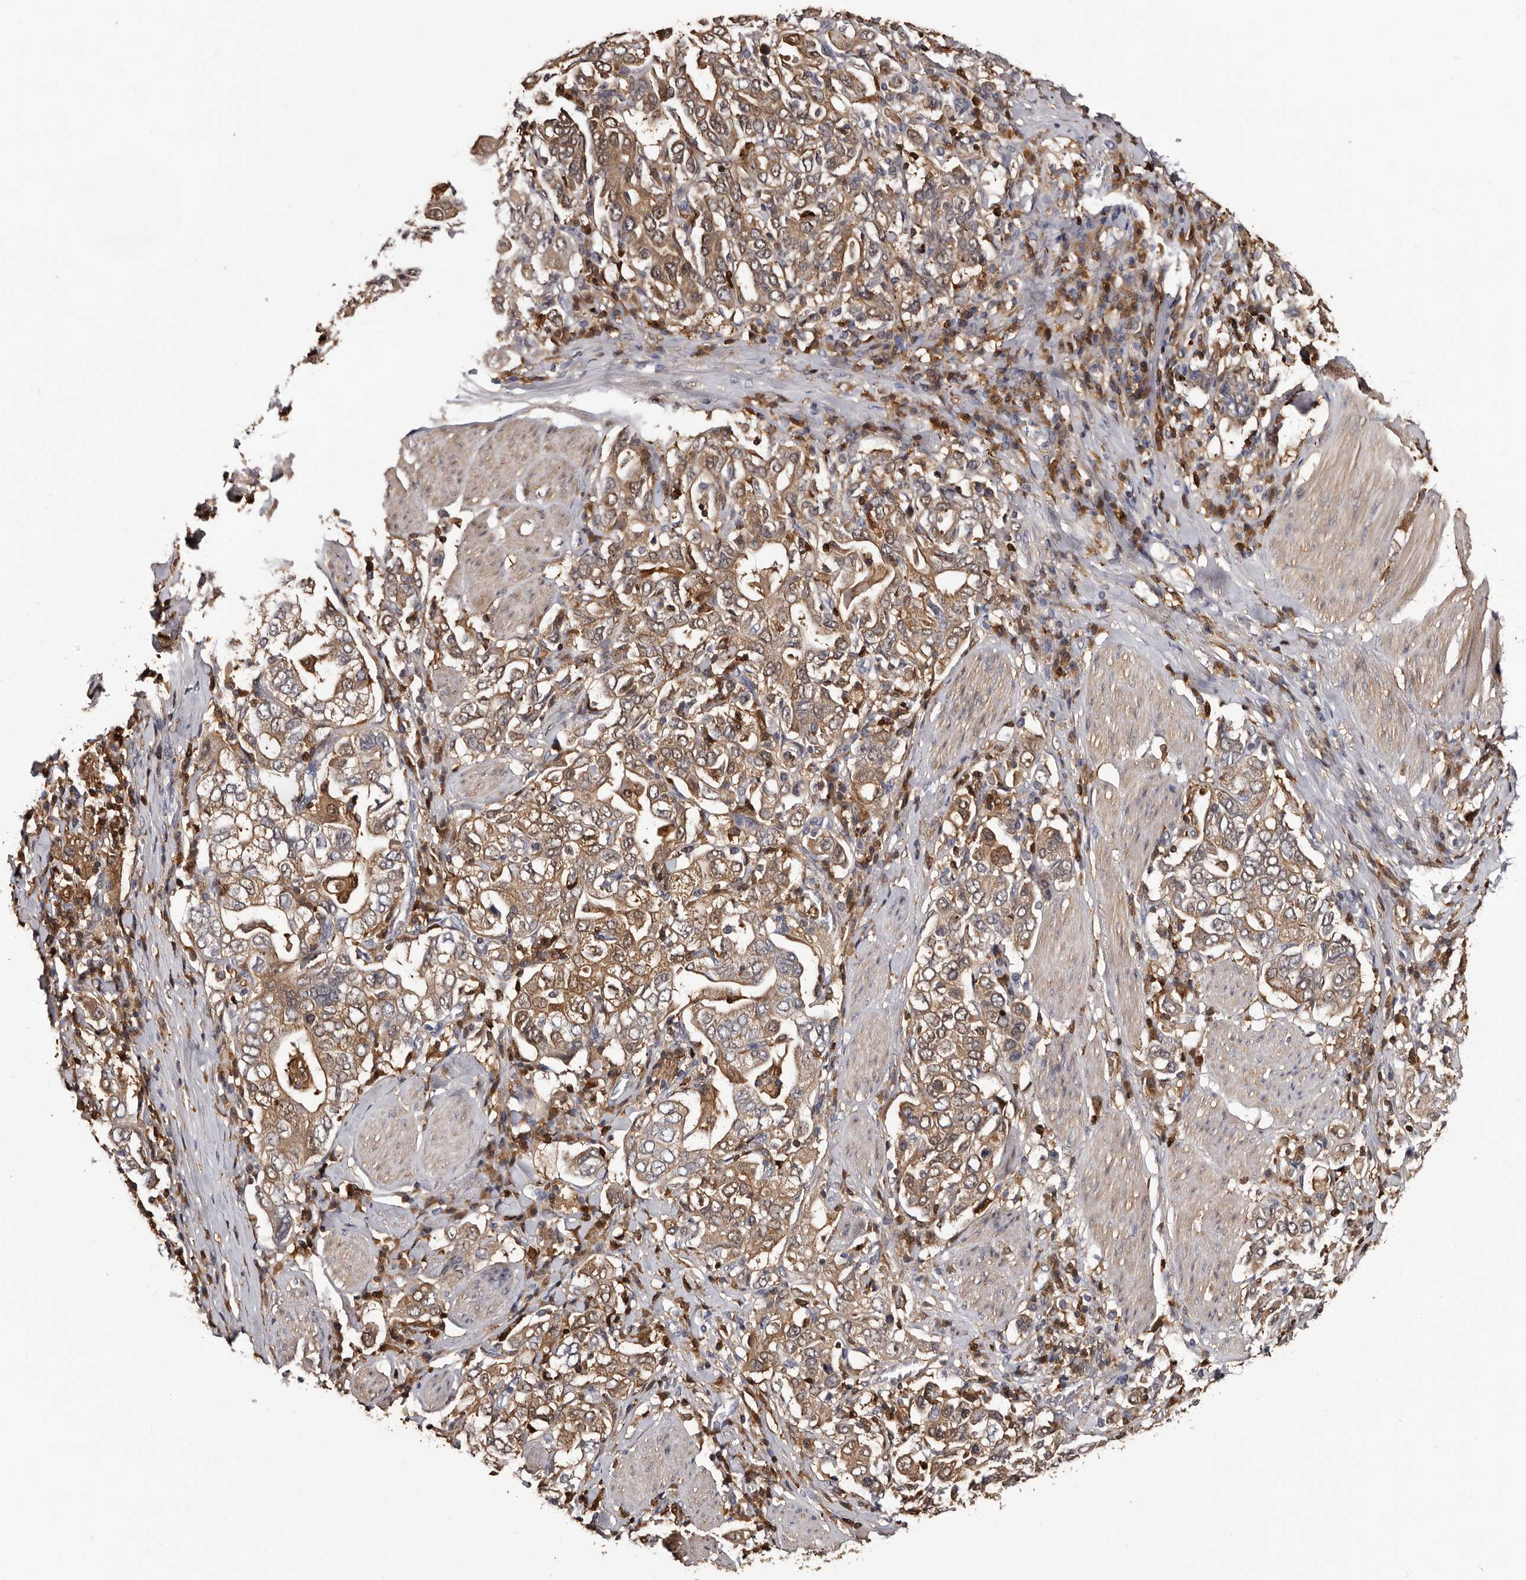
{"staining": {"intensity": "moderate", "quantity": ">75%", "location": "cytoplasmic/membranous"}, "tissue": "stomach cancer", "cell_type": "Tumor cells", "image_type": "cancer", "snomed": [{"axis": "morphology", "description": "Adenocarcinoma, NOS"}, {"axis": "topography", "description": "Stomach, upper"}], "caption": "There is medium levels of moderate cytoplasmic/membranous staining in tumor cells of stomach cancer, as demonstrated by immunohistochemical staining (brown color).", "gene": "DNPH1", "patient": {"sex": "male", "age": 62}}